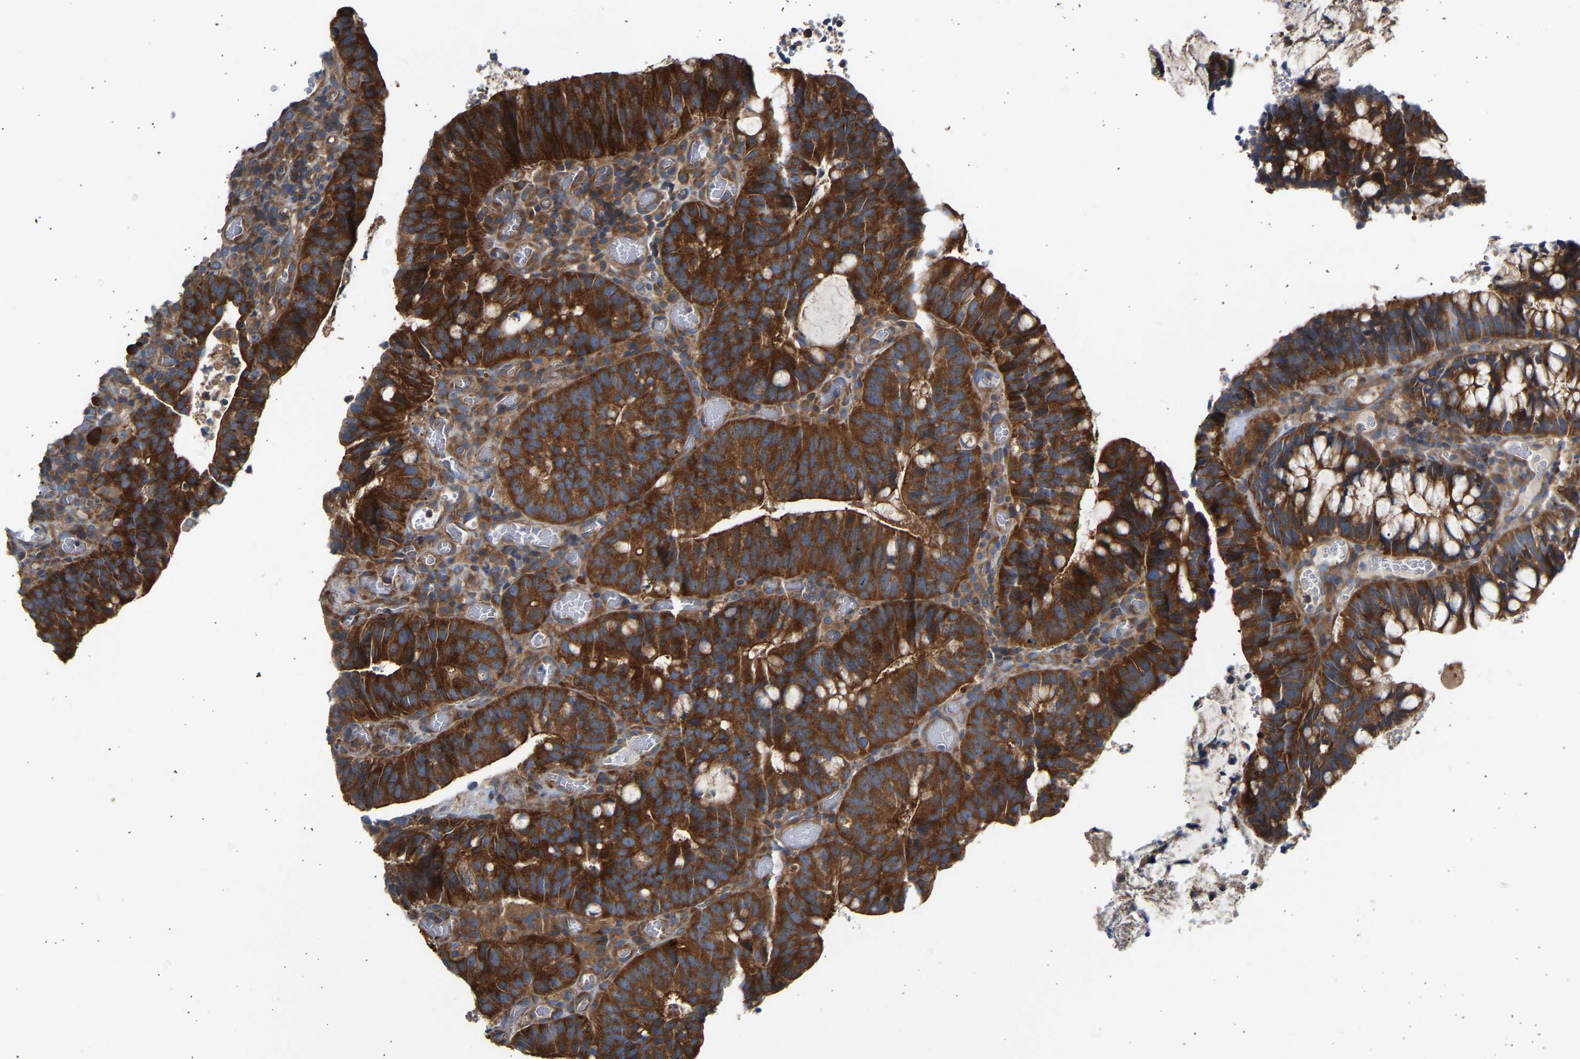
{"staining": {"intensity": "strong", "quantity": ">75%", "location": "cytoplasmic/membranous"}, "tissue": "colorectal cancer", "cell_type": "Tumor cells", "image_type": "cancer", "snomed": [{"axis": "morphology", "description": "Adenocarcinoma, NOS"}, {"axis": "topography", "description": "Colon"}], "caption": "Colorectal cancer stained with a brown dye shows strong cytoplasmic/membranous positive expression in about >75% of tumor cells.", "gene": "GCN1", "patient": {"sex": "female", "age": 66}}